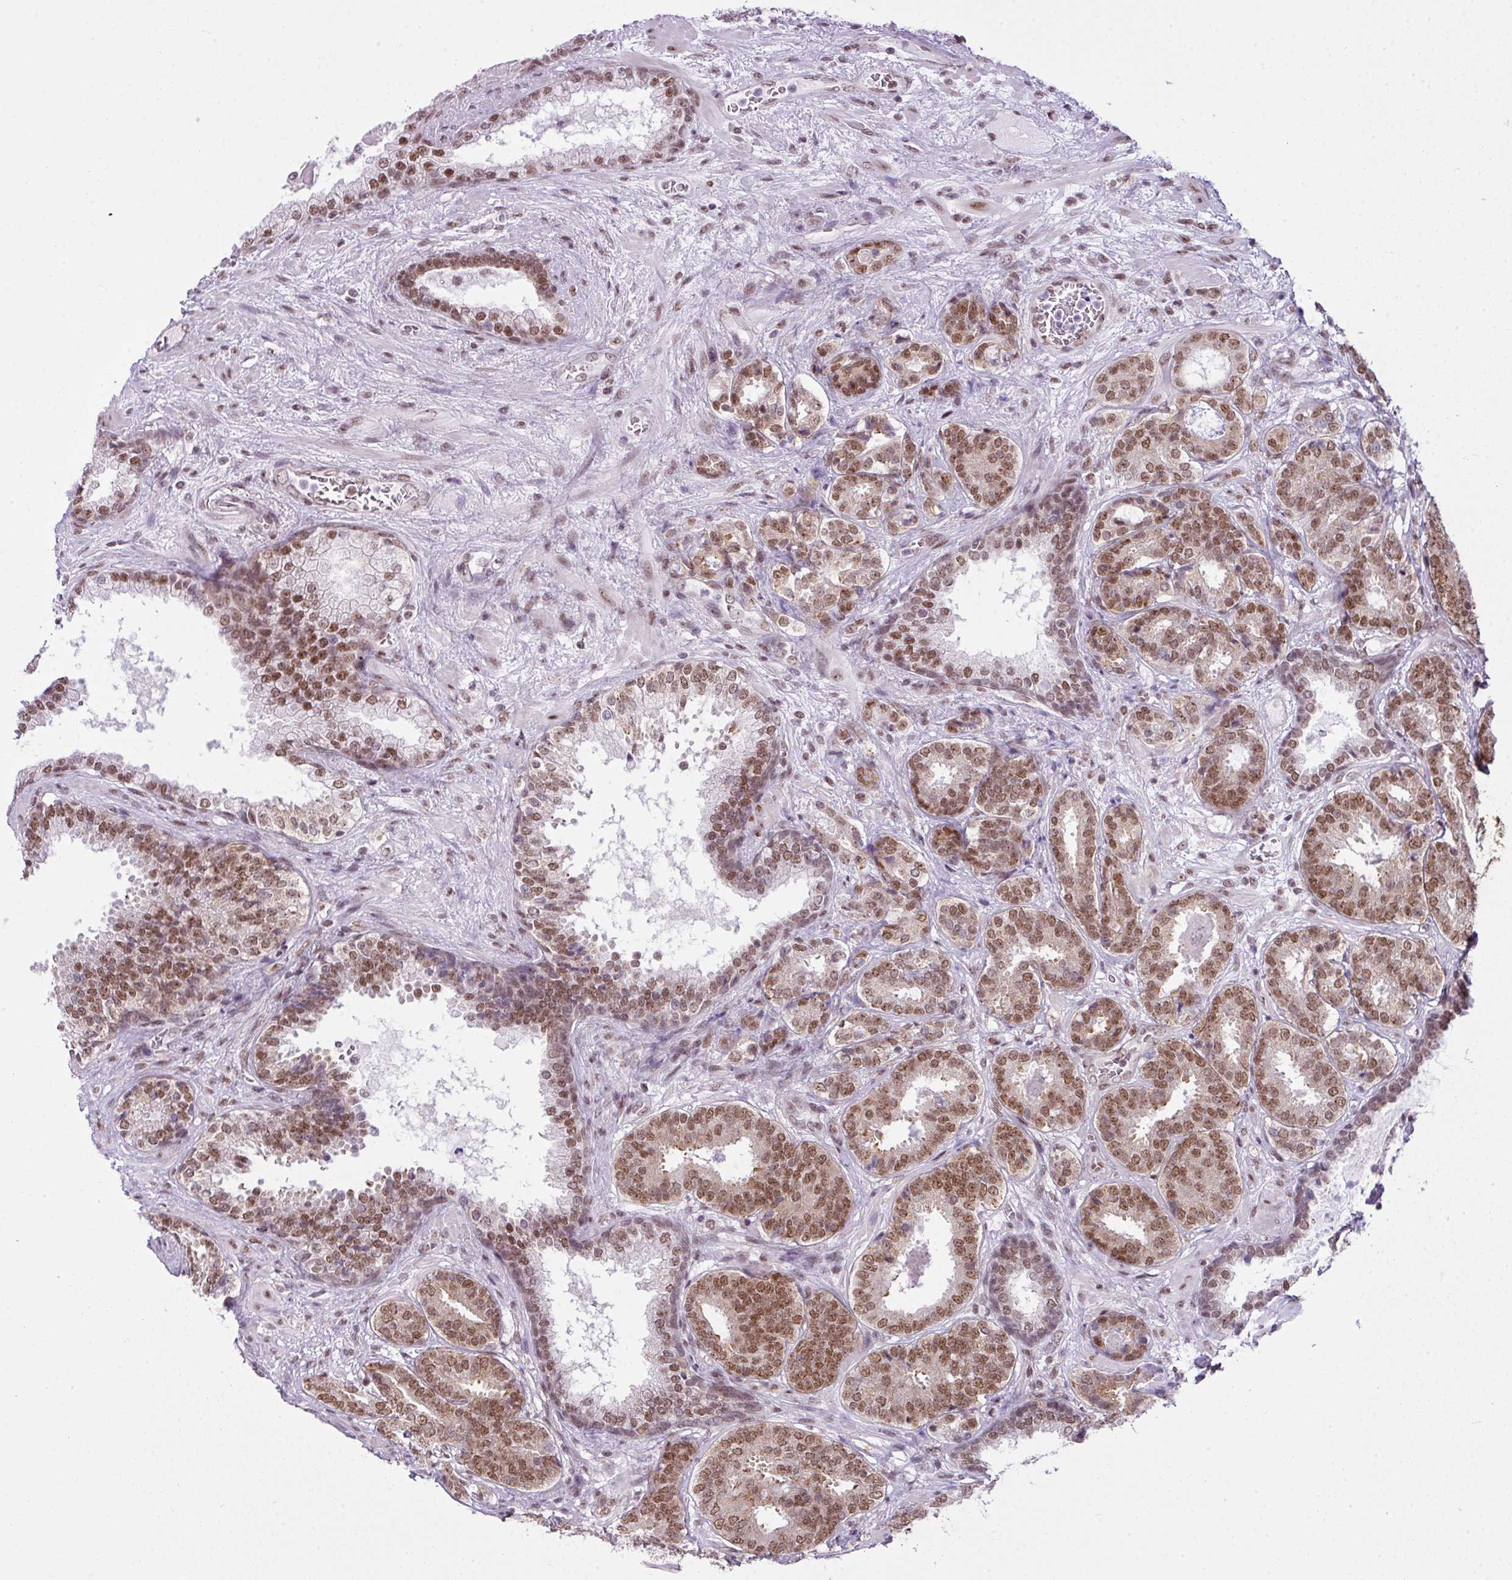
{"staining": {"intensity": "moderate", "quantity": ">75%", "location": "nuclear"}, "tissue": "prostate cancer", "cell_type": "Tumor cells", "image_type": "cancer", "snomed": [{"axis": "morphology", "description": "Adenocarcinoma, High grade"}, {"axis": "topography", "description": "Prostate"}], "caption": "Brown immunohistochemical staining in adenocarcinoma (high-grade) (prostate) reveals moderate nuclear expression in approximately >75% of tumor cells.", "gene": "ARL6IP4", "patient": {"sex": "male", "age": 65}}